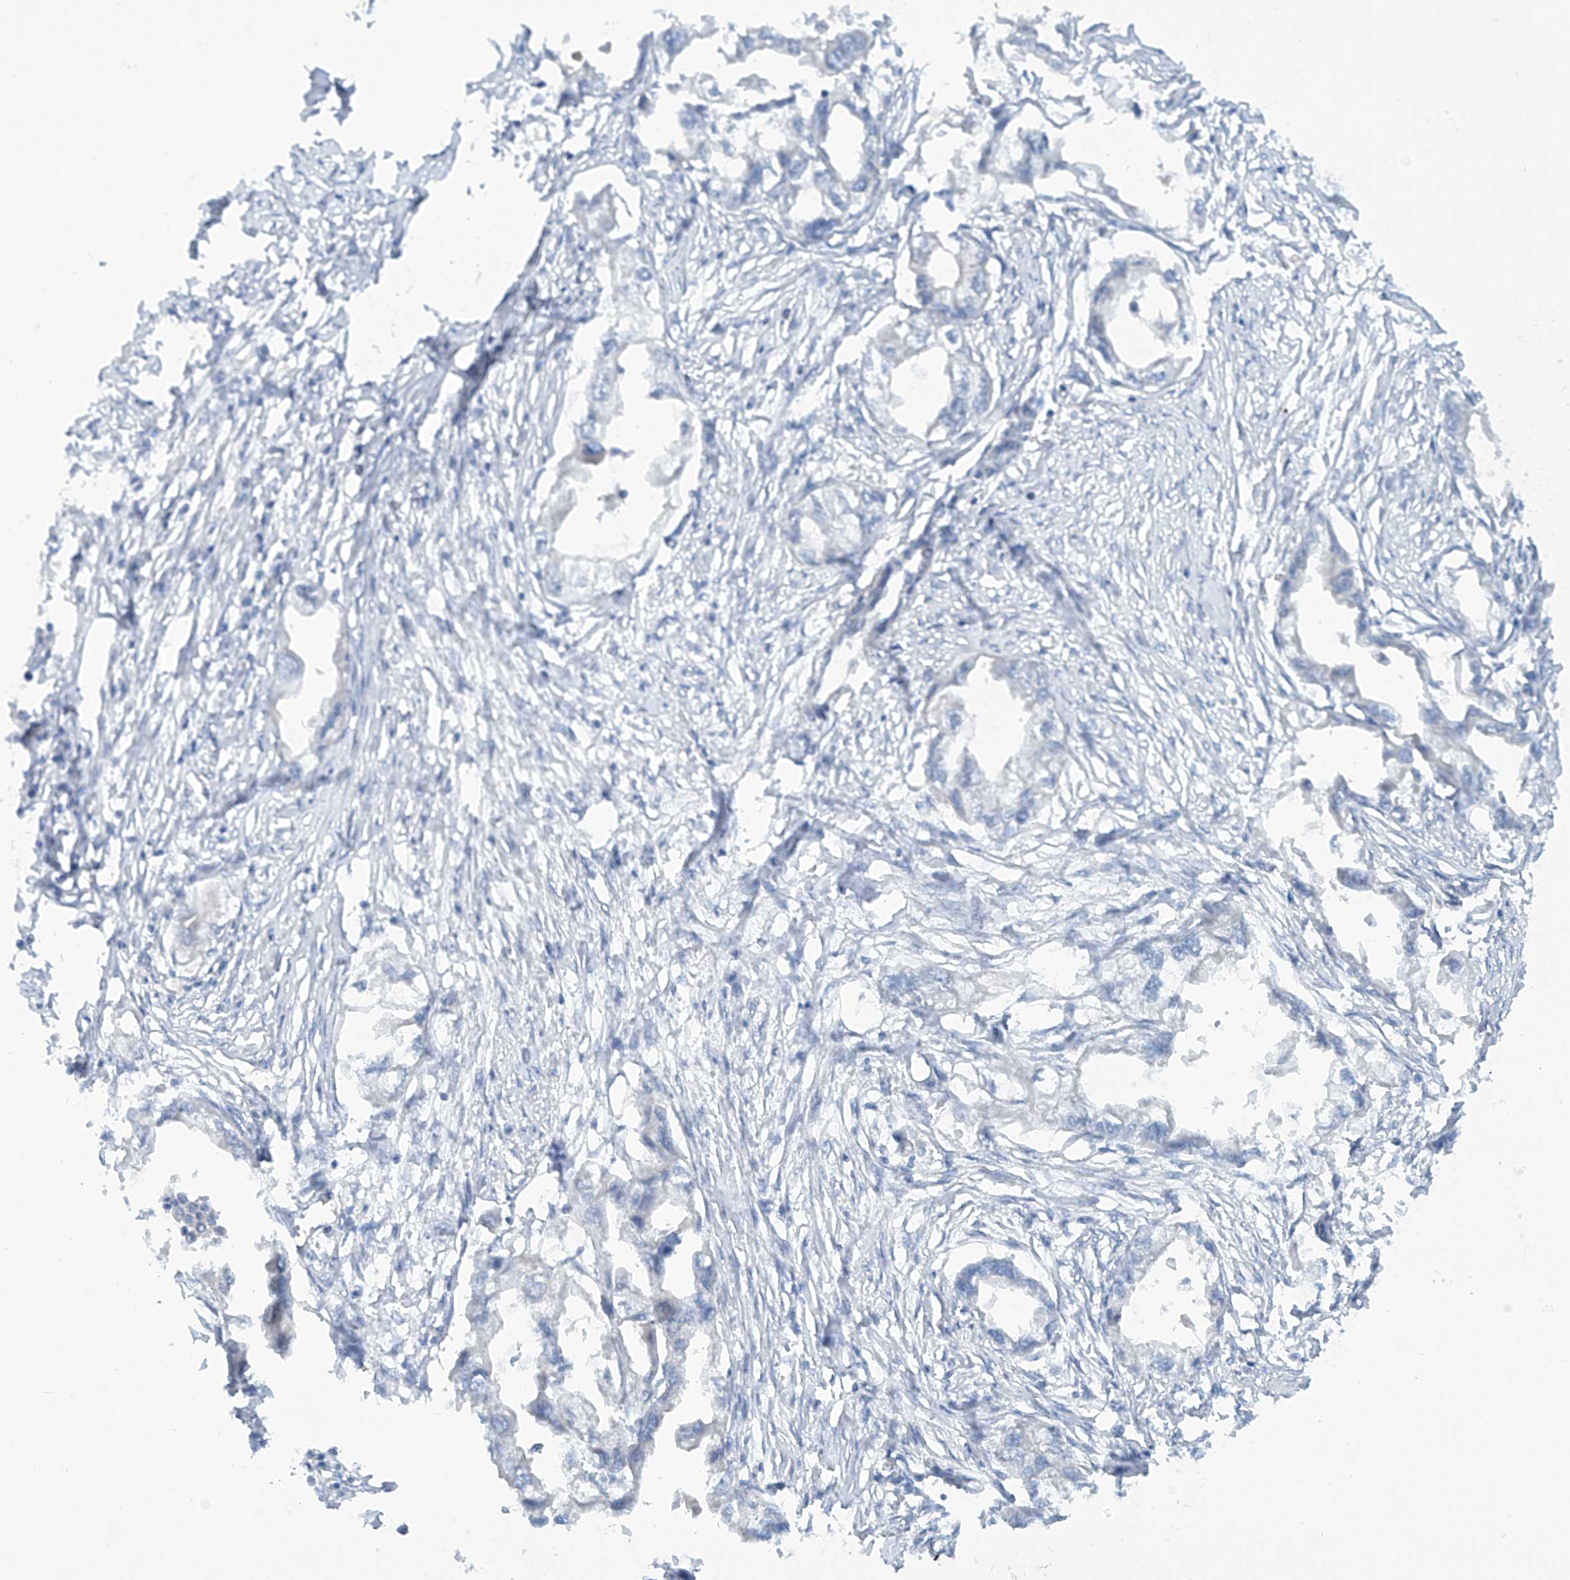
{"staining": {"intensity": "negative", "quantity": "none", "location": "none"}, "tissue": "endometrial cancer", "cell_type": "Tumor cells", "image_type": "cancer", "snomed": [{"axis": "morphology", "description": "Adenocarcinoma, NOS"}, {"axis": "morphology", "description": "Adenocarcinoma, metastatic, NOS"}, {"axis": "topography", "description": "Adipose tissue"}, {"axis": "topography", "description": "Endometrium"}], "caption": "This is a photomicrograph of IHC staining of endometrial cancer (adenocarcinoma), which shows no expression in tumor cells.", "gene": "FSD1L", "patient": {"sex": "female", "age": 67}}